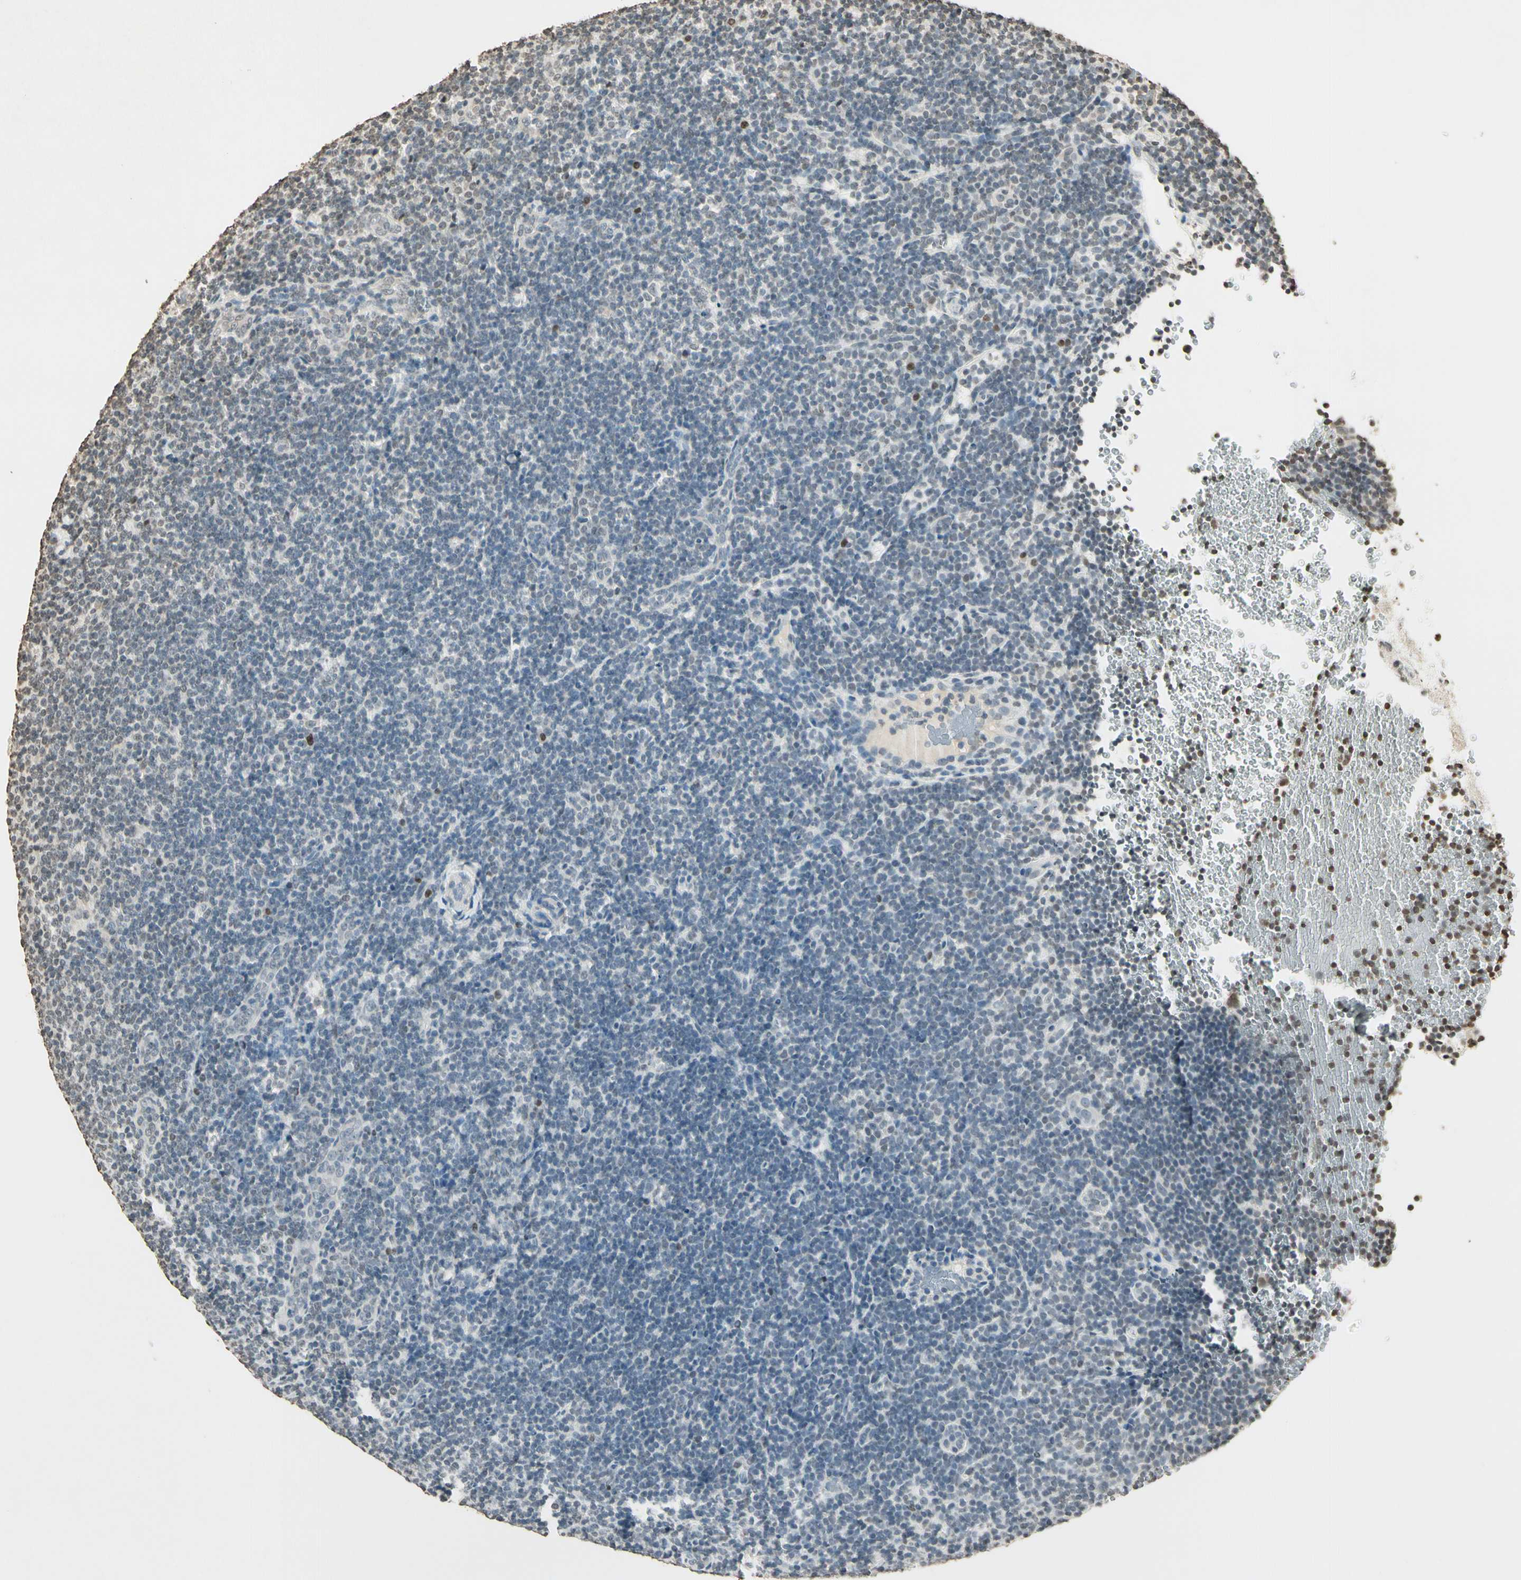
{"staining": {"intensity": "weak", "quantity": "<25%", "location": "nuclear"}, "tissue": "lymphoma", "cell_type": "Tumor cells", "image_type": "cancer", "snomed": [{"axis": "morphology", "description": "Hodgkin's disease, NOS"}, {"axis": "topography", "description": "Lymph node"}], "caption": "Immunohistochemistry (IHC) of human lymphoma exhibits no staining in tumor cells.", "gene": "TOP1", "patient": {"sex": "female", "age": 57}}